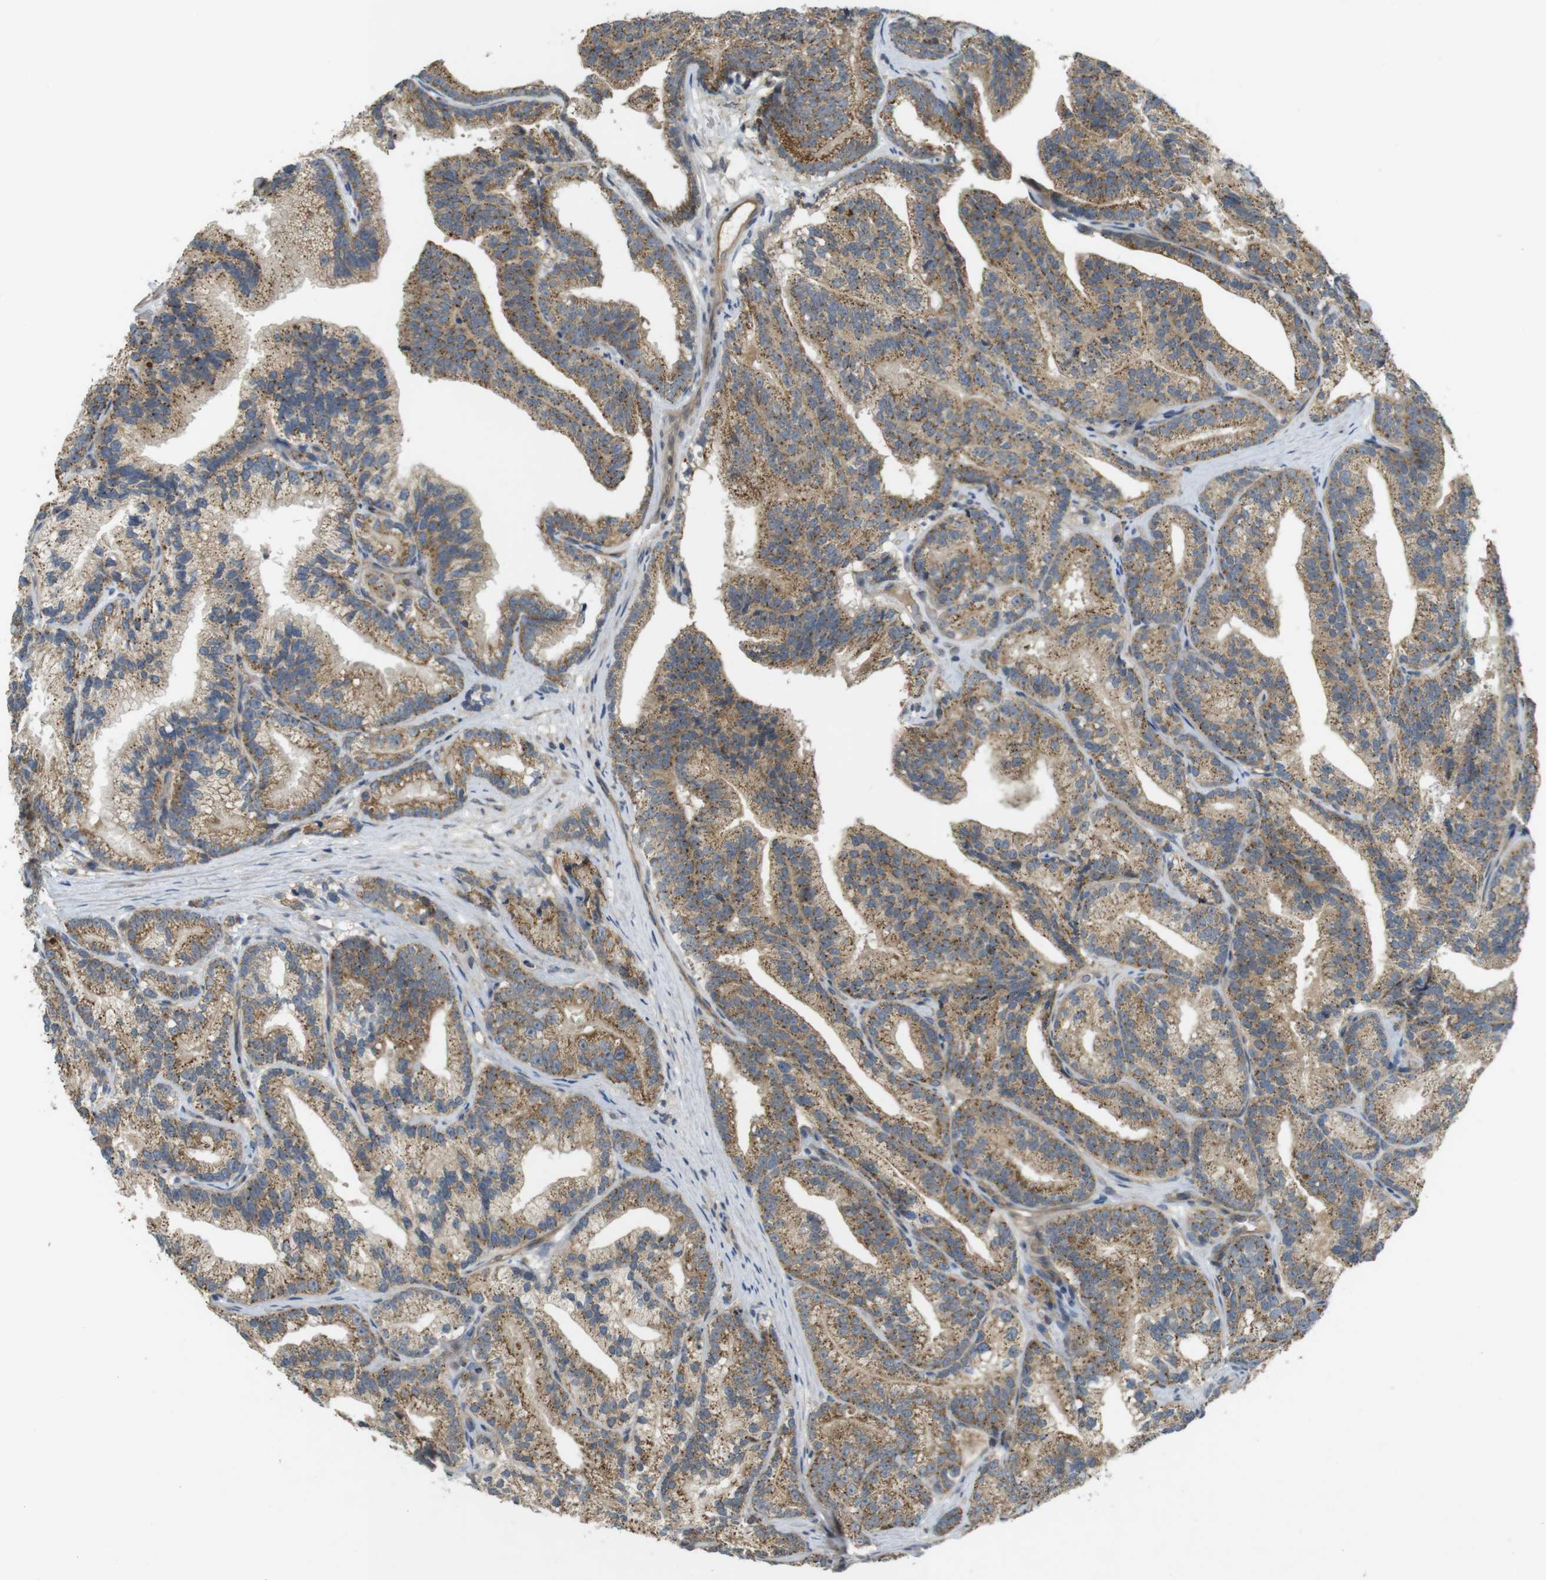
{"staining": {"intensity": "moderate", "quantity": ">75%", "location": "cytoplasmic/membranous"}, "tissue": "prostate cancer", "cell_type": "Tumor cells", "image_type": "cancer", "snomed": [{"axis": "morphology", "description": "Adenocarcinoma, Low grade"}, {"axis": "topography", "description": "Prostate"}], "caption": "Immunohistochemical staining of low-grade adenocarcinoma (prostate) reveals moderate cytoplasmic/membranous protein positivity in approximately >75% of tumor cells.", "gene": "CLTC", "patient": {"sex": "male", "age": 89}}